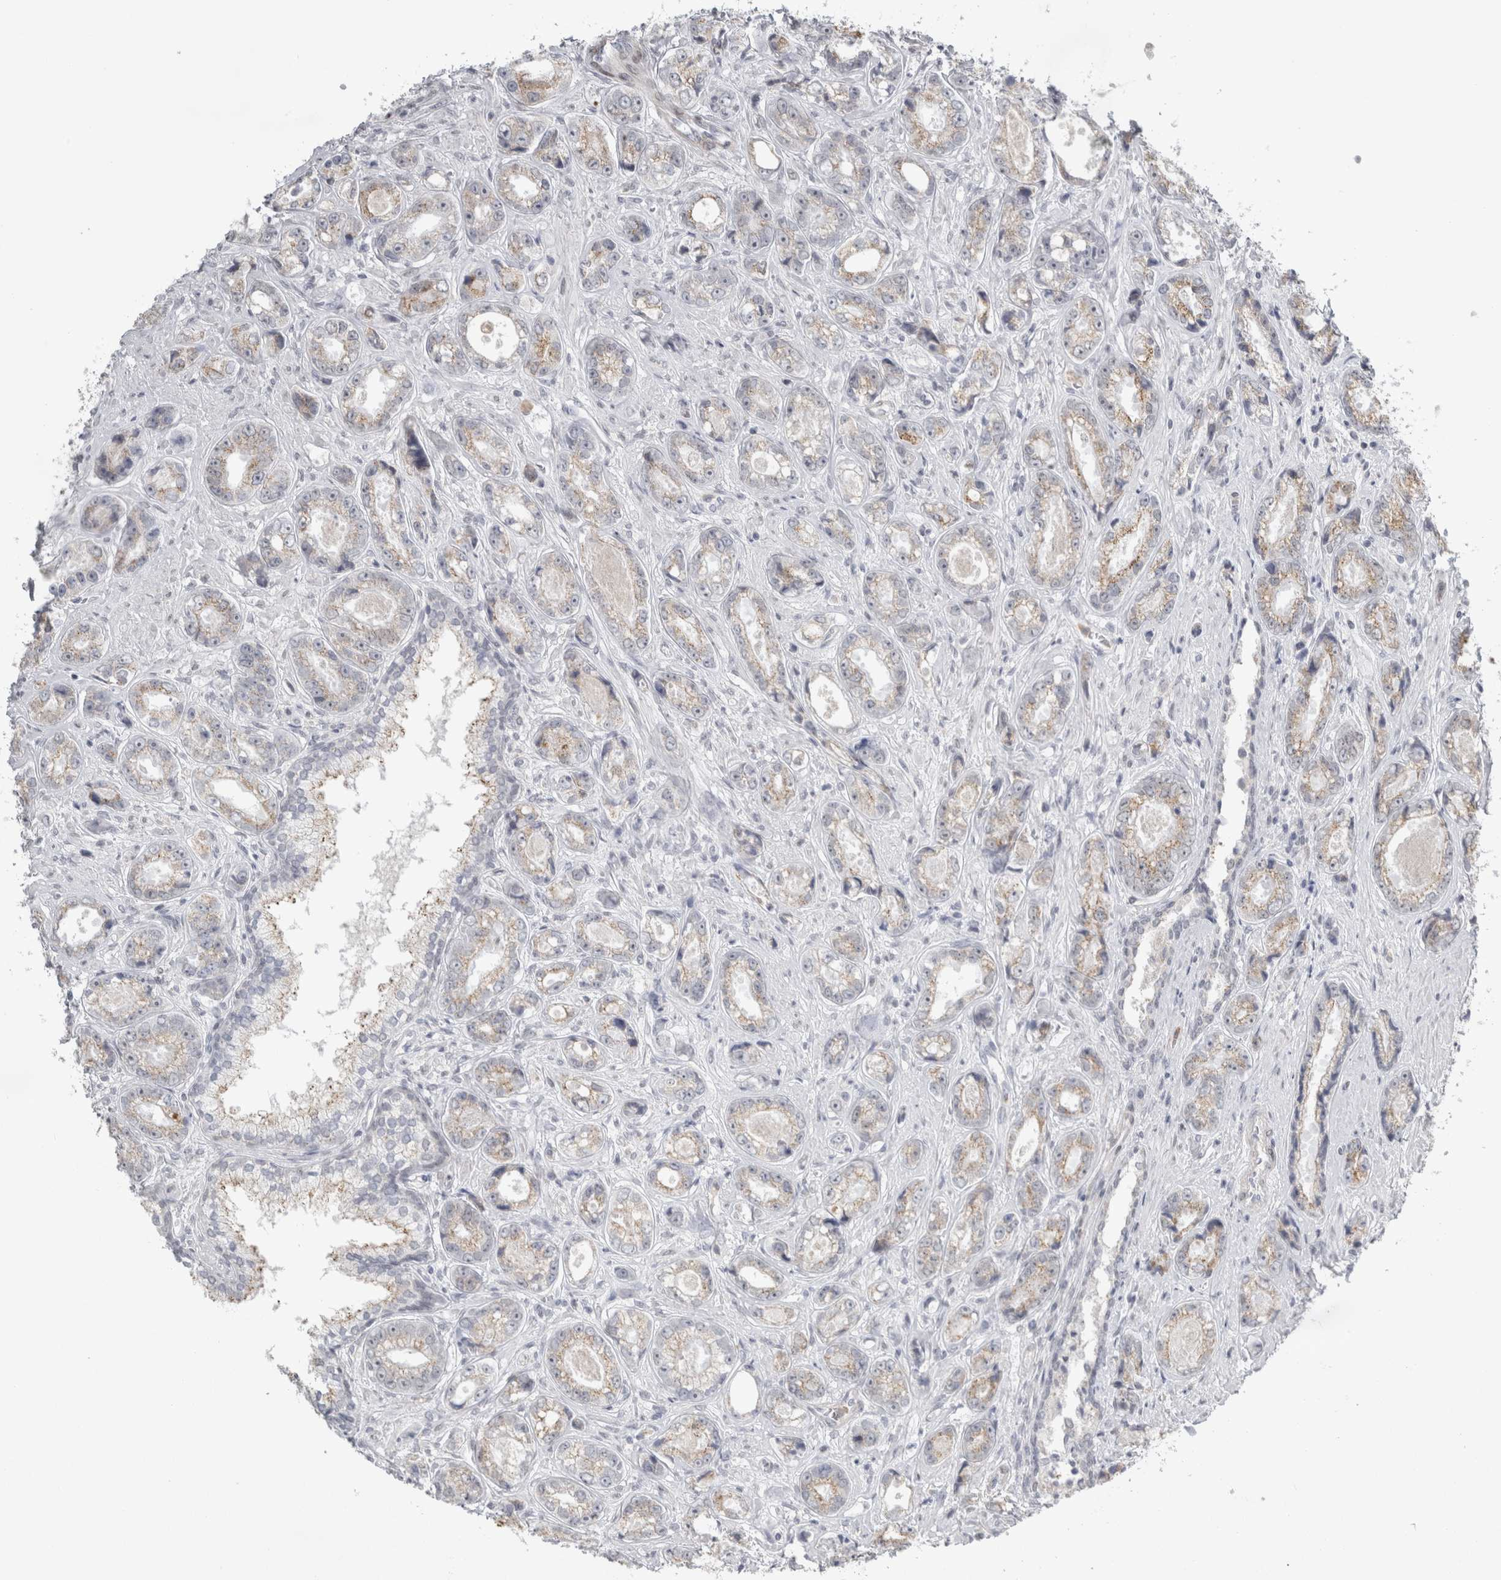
{"staining": {"intensity": "weak", "quantity": "<25%", "location": "cytoplasmic/membranous"}, "tissue": "prostate cancer", "cell_type": "Tumor cells", "image_type": "cancer", "snomed": [{"axis": "morphology", "description": "Adenocarcinoma, High grade"}, {"axis": "topography", "description": "Prostate"}], "caption": "Micrograph shows no significant protein positivity in tumor cells of prostate adenocarcinoma (high-grade). The staining is performed using DAB brown chromogen with nuclei counter-stained in using hematoxylin.", "gene": "PLIN1", "patient": {"sex": "male", "age": 61}}